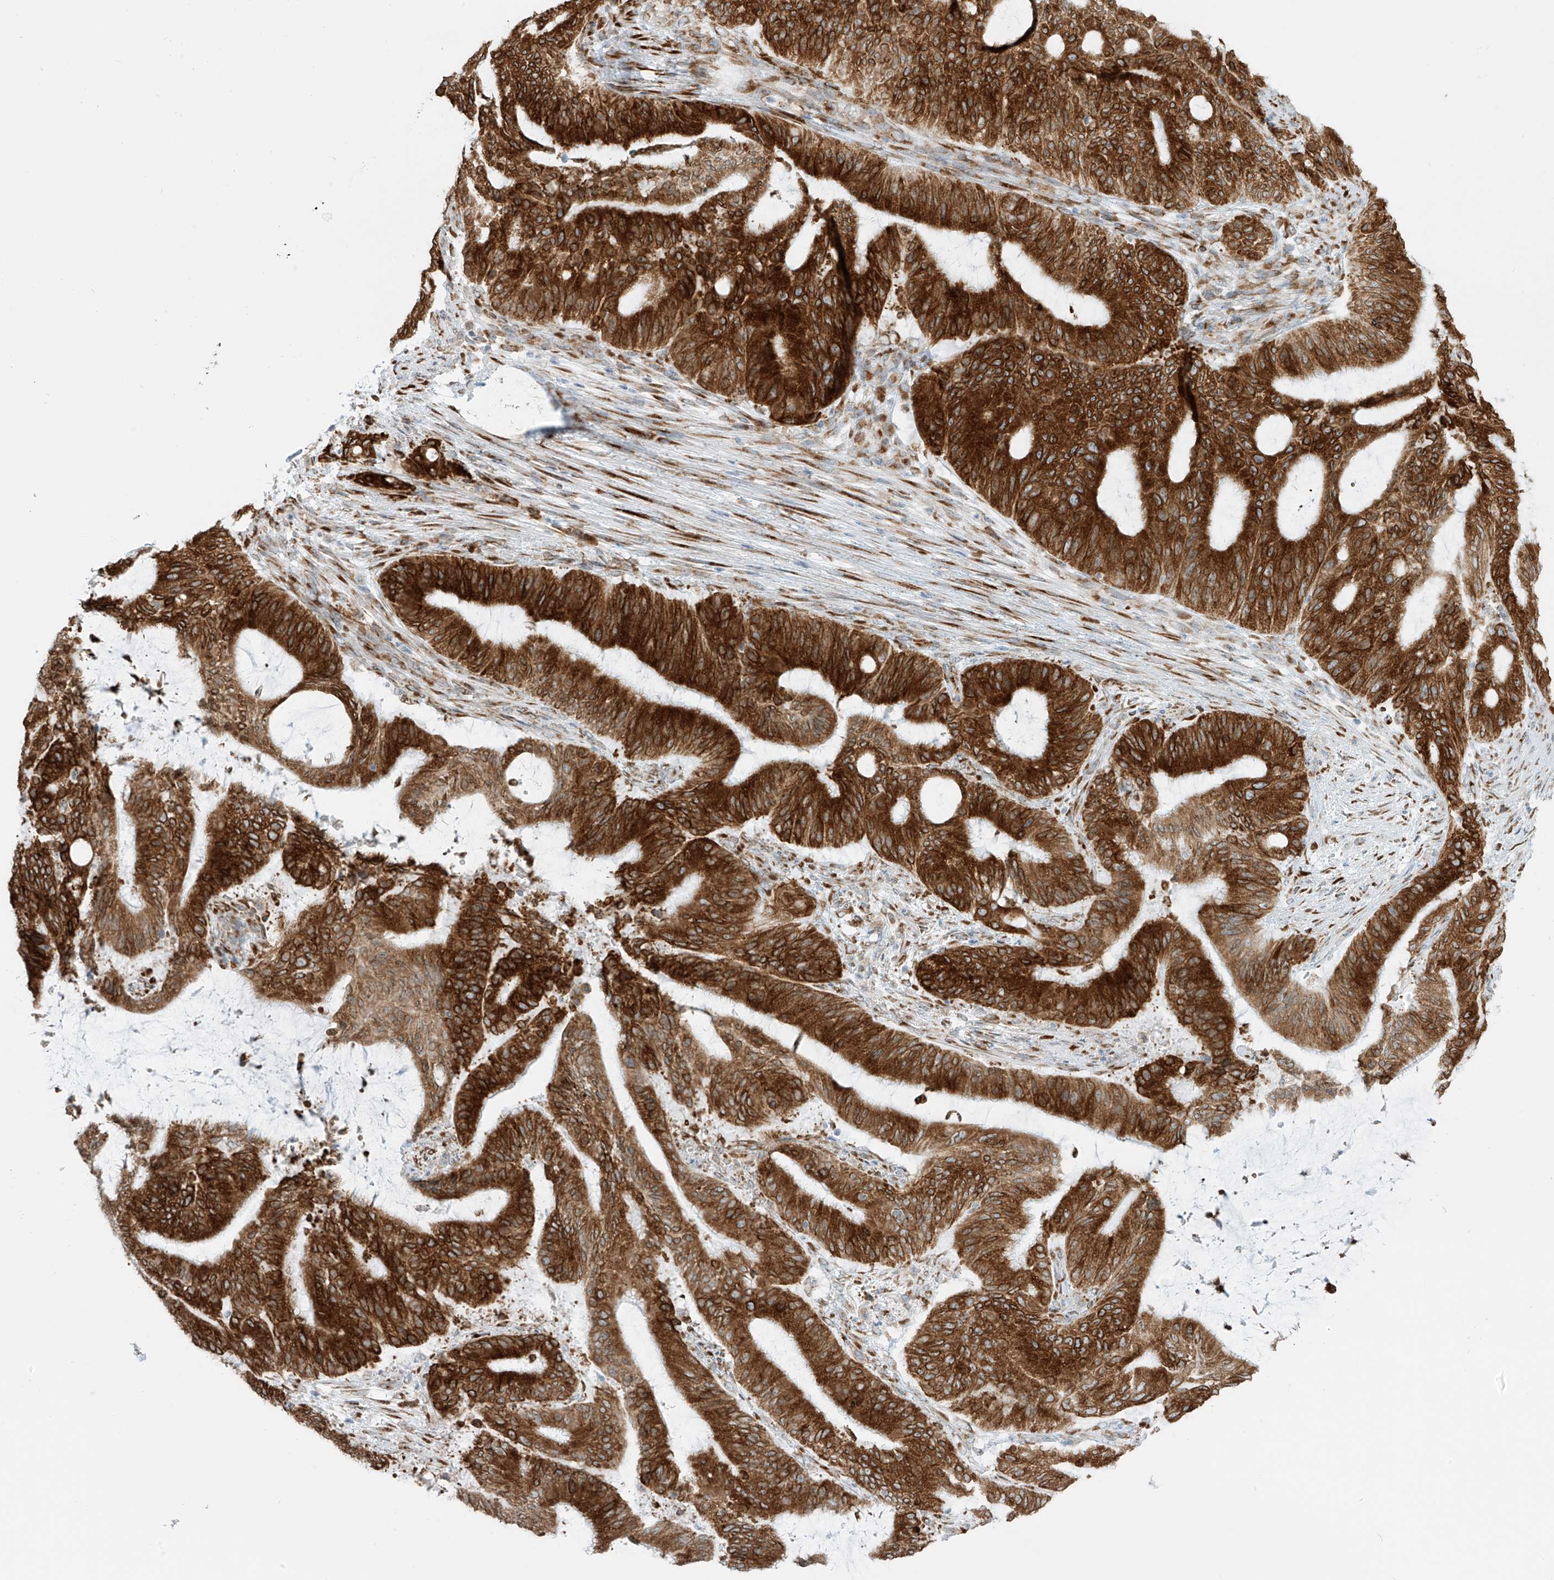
{"staining": {"intensity": "strong", "quantity": ">75%", "location": "cytoplasmic/membranous"}, "tissue": "liver cancer", "cell_type": "Tumor cells", "image_type": "cancer", "snomed": [{"axis": "morphology", "description": "Normal tissue, NOS"}, {"axis": "morphology", "description": "Cholangiocarcinoma"}, {"axis": "topography", "description": "Liver"}, {"axis": "topography", "description": "Peripheral nerve tissue"}], "caption": "Liver cancer stained for a protein exhibits strong cytoplasmic/membranous positivity in tumor cells.", "gene": "LRRC59", "patient": {"sex": "female", "age": 73}}